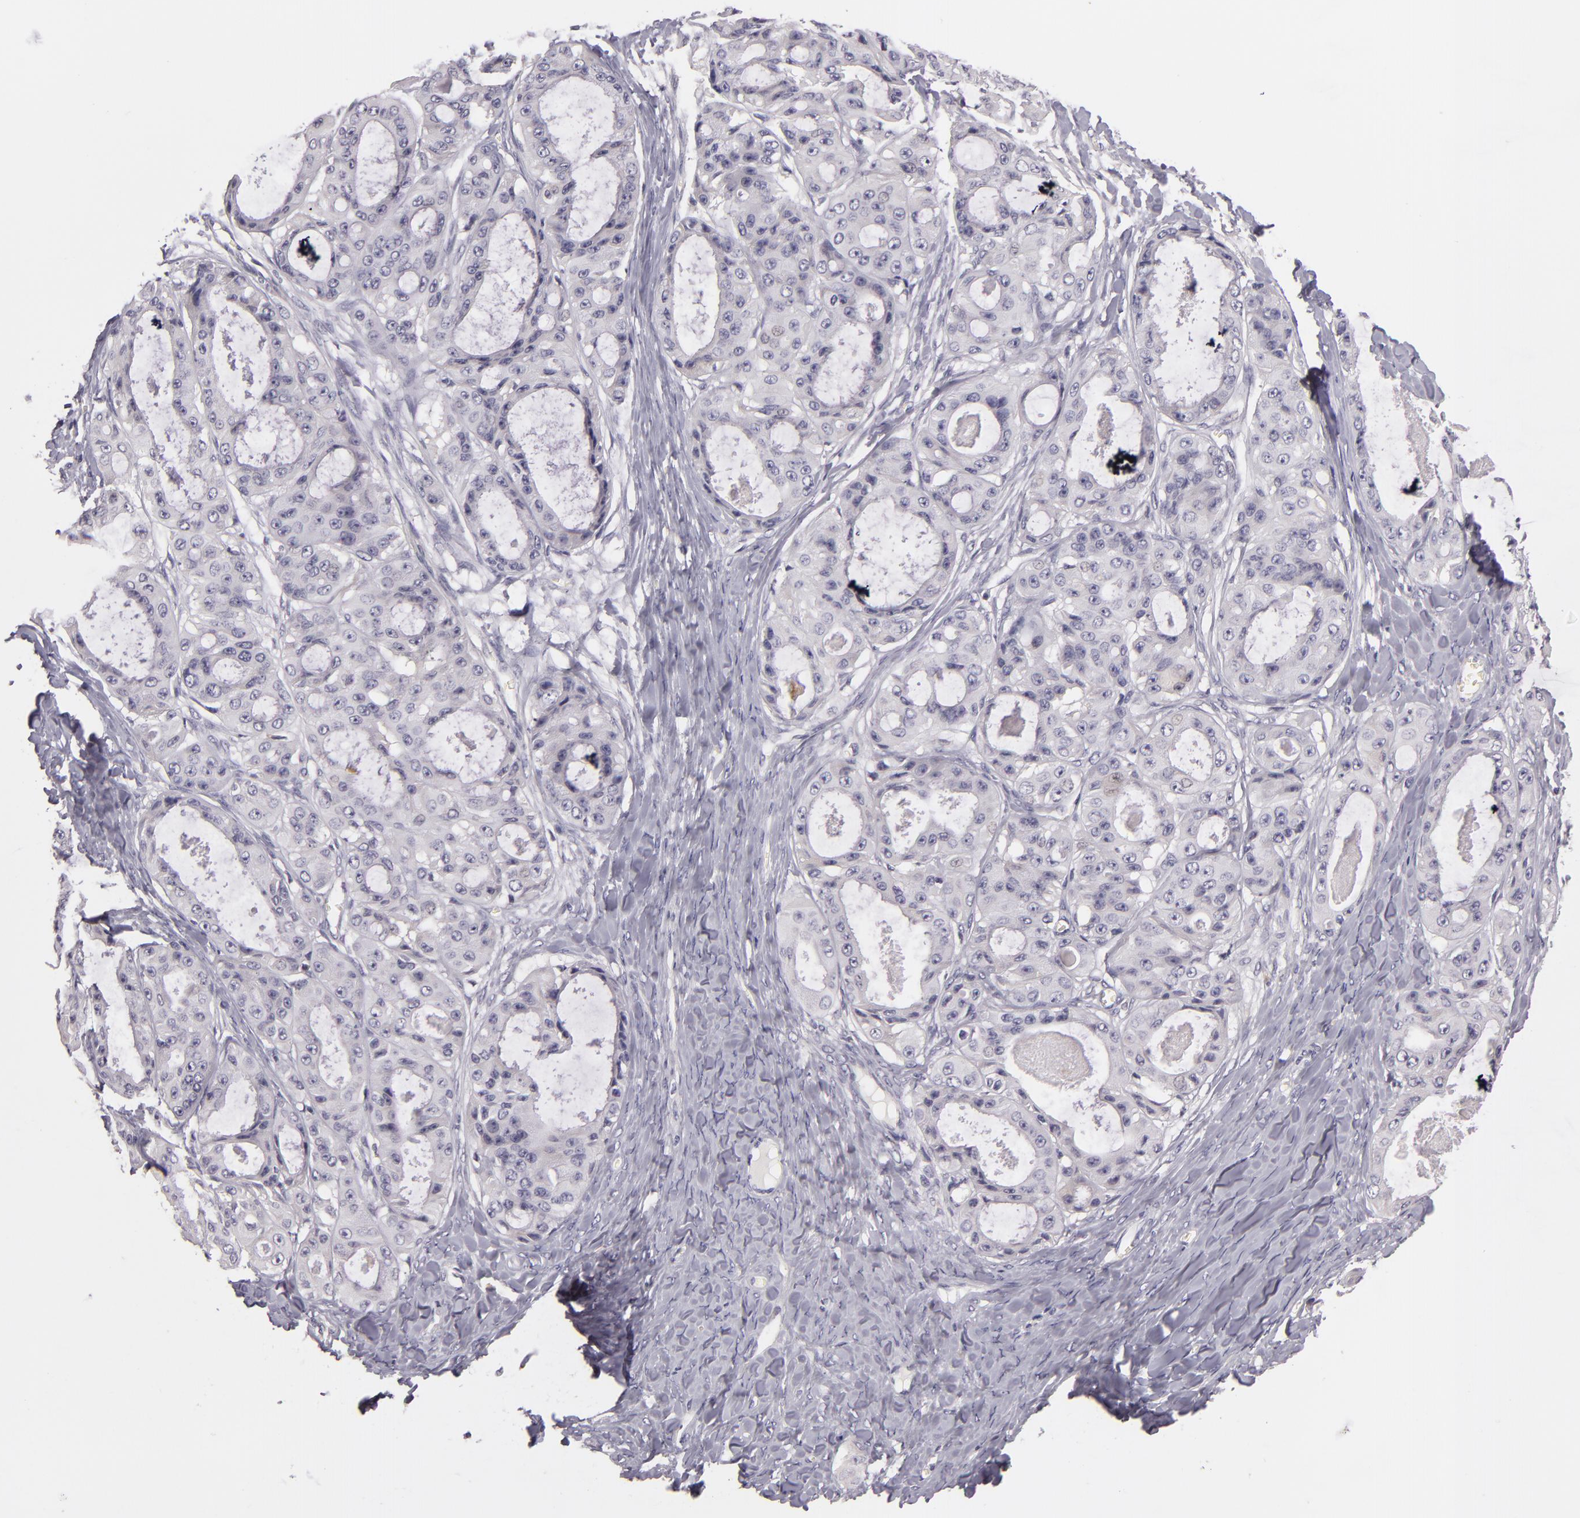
{"staining": {"intensity": "negative", "quantity": "none", "location": "none"}, "tissue": "ovarian cancer", "cell_type": "Tumor cells", "image_type": "cancer", "snomed": [{"axis": "morphology", "description": "Carcinoma, endometroid"}, {"axis": "topography", "description": "Ovary"}], "caption": "The histopathology image shows no significant expression in tumor cells of ovarian endometroid carcinoma.", "gene": "TLR8", "patient": {"sex": "female", "age": 61}}